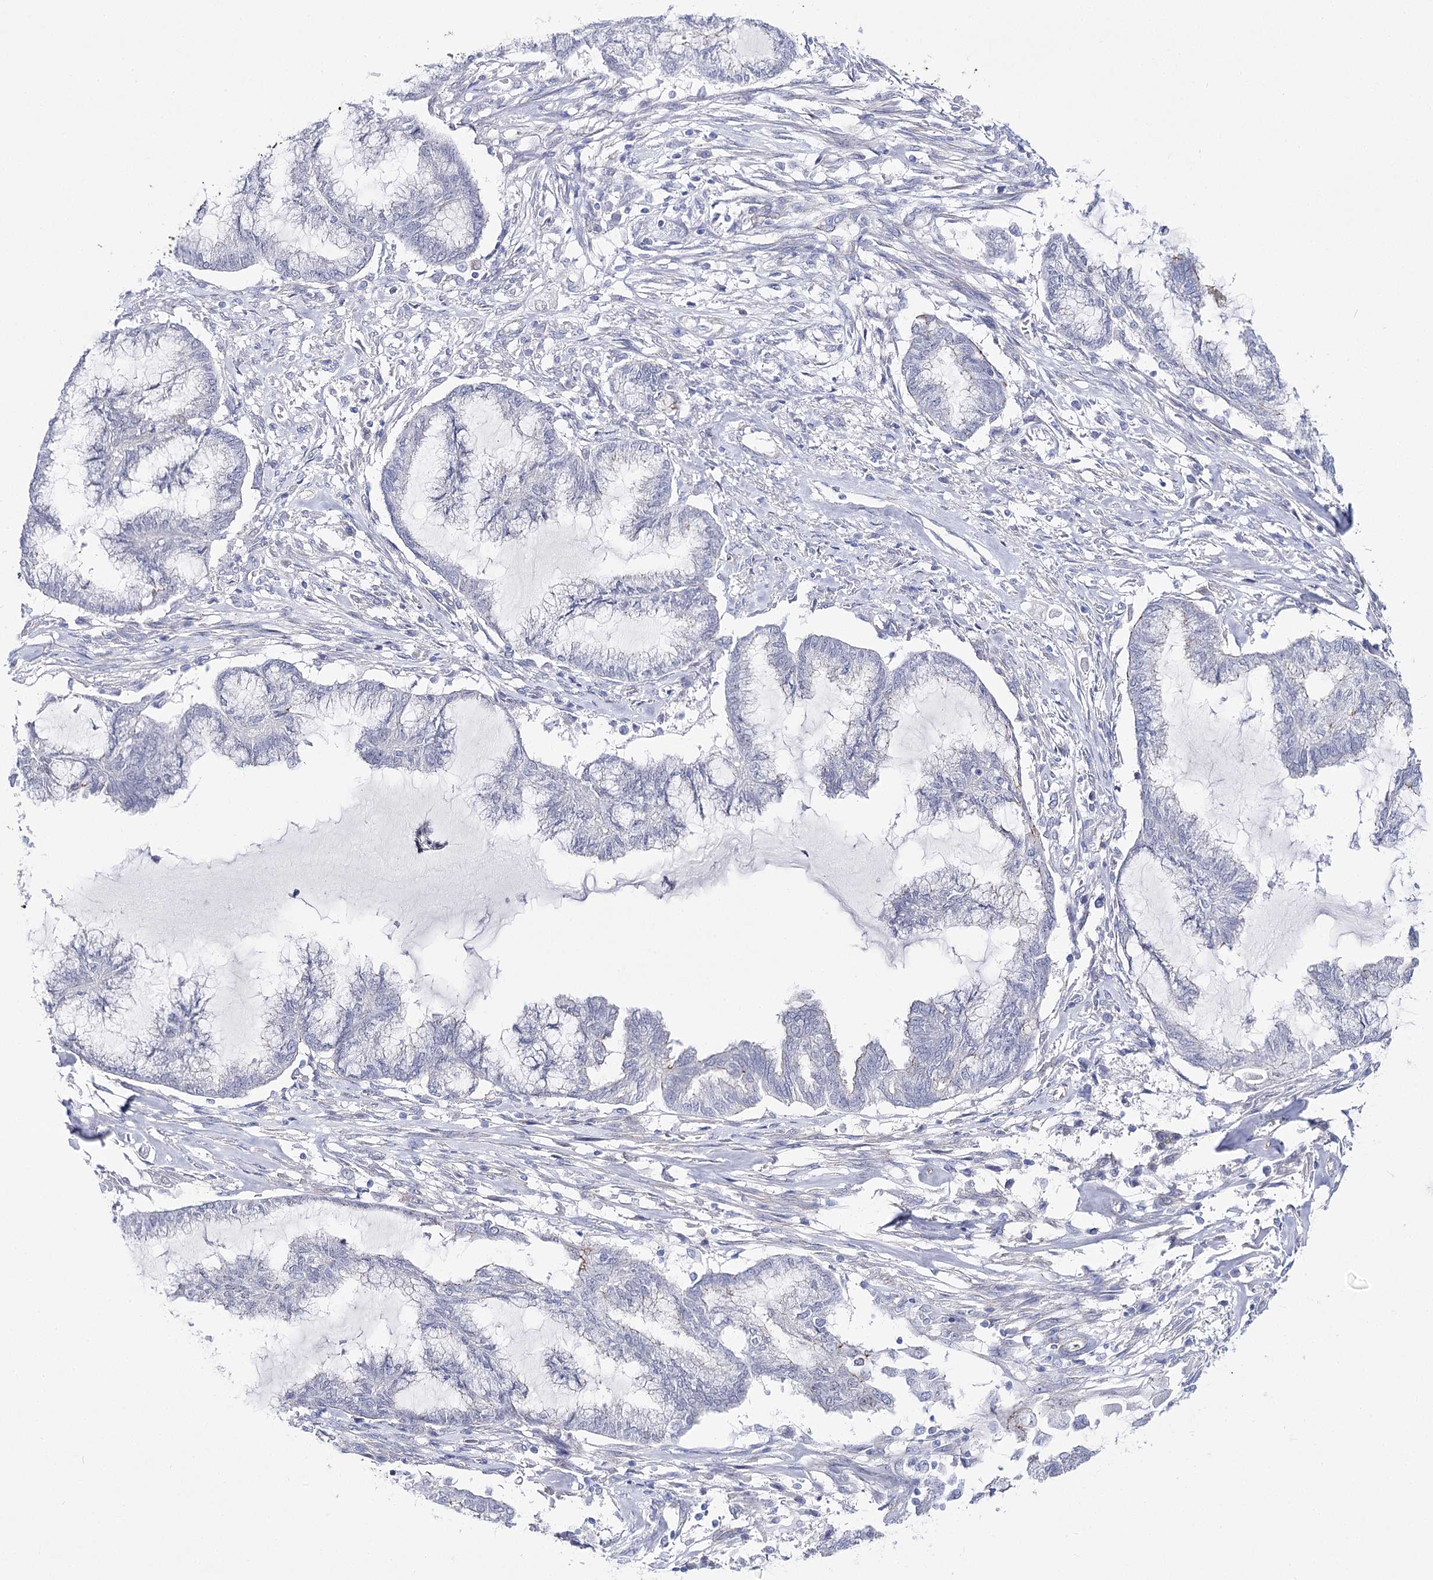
{"staining": {"intensity": "negative", "quantity": "none", "location": "none"}, "tissue": "endometrial cancer", "cell_type": "Tumor cells", "image_type": "cancer", "snomed": [{"axis": "morphology", "description": "Adenocarcinoma, NOS"}, {"axis": "topography", "description": "Endometrium"}], "caption": "There is no significant positivity in tumor cells of endometrial cancer (adenocarcinoma). (Stains: DAB (3,3'-diaminobenzidine) immunohistochemistry with hematoxylin counter stain, Microscopy: brightfield microscopy at high magnification).", "gene": "NRAP", "patient": {"sex": "female", "age": 86}}